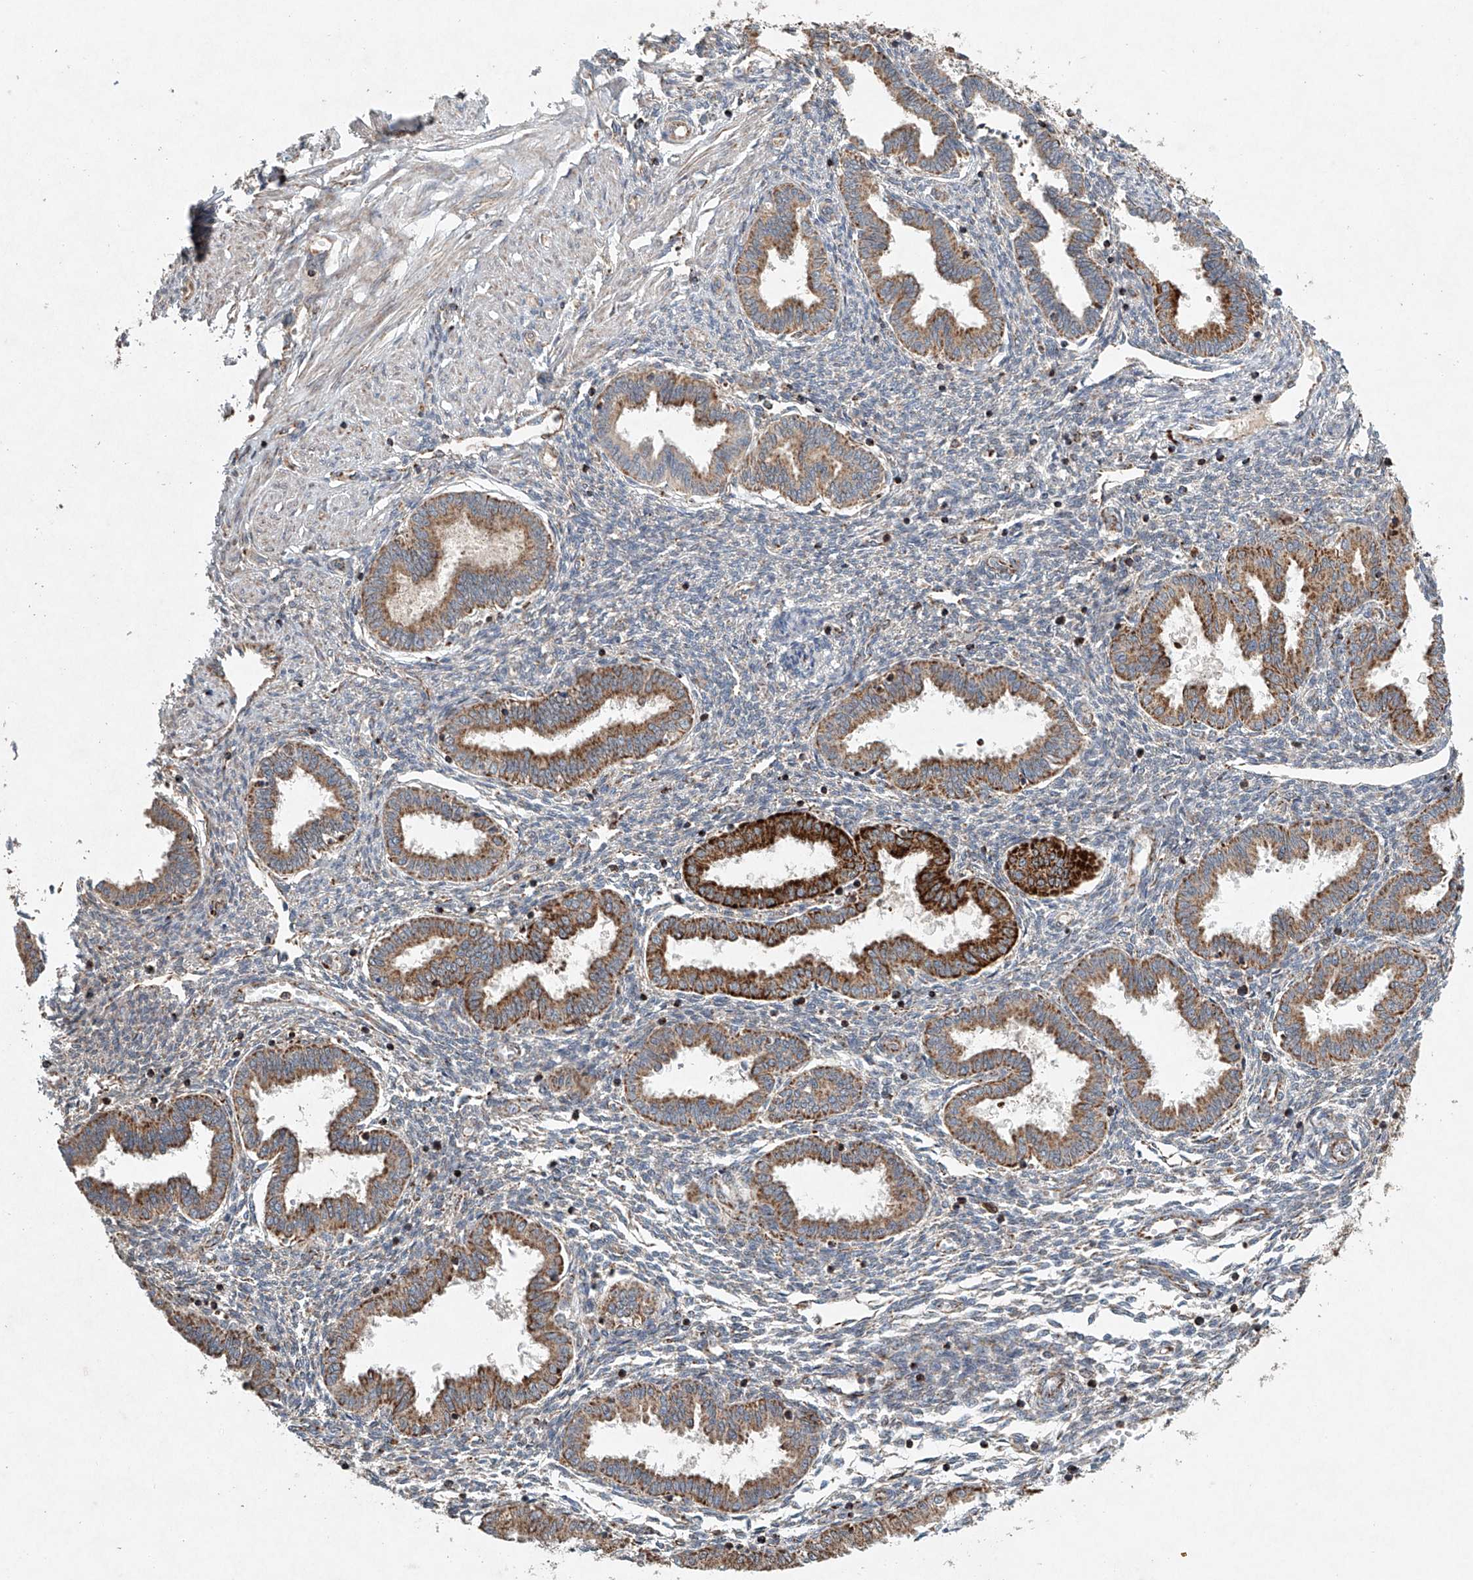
{"staining": {"intensity": "weak", "quantity": "25%-75%", "location": "cytoplasmic/membranous"}, "tissue": "endometrium", "cell_type": "Cells in endometrial stroma", "image_type": "normal", "snomed": [{"axis": "morphology", "description": "Normal tissue, NOS"}, {"axis": "topography", "description": "Endometrium"}], "caption": "IHC image of benign endometrium stained for a protein (brown), which exhibits low levels of weak cytoplasmic/membranous staining in approximately 25%-75% of cells in endometrial stroma.", "gene": "DCAF11", "patient": {"sex": "female", "age": 33}}